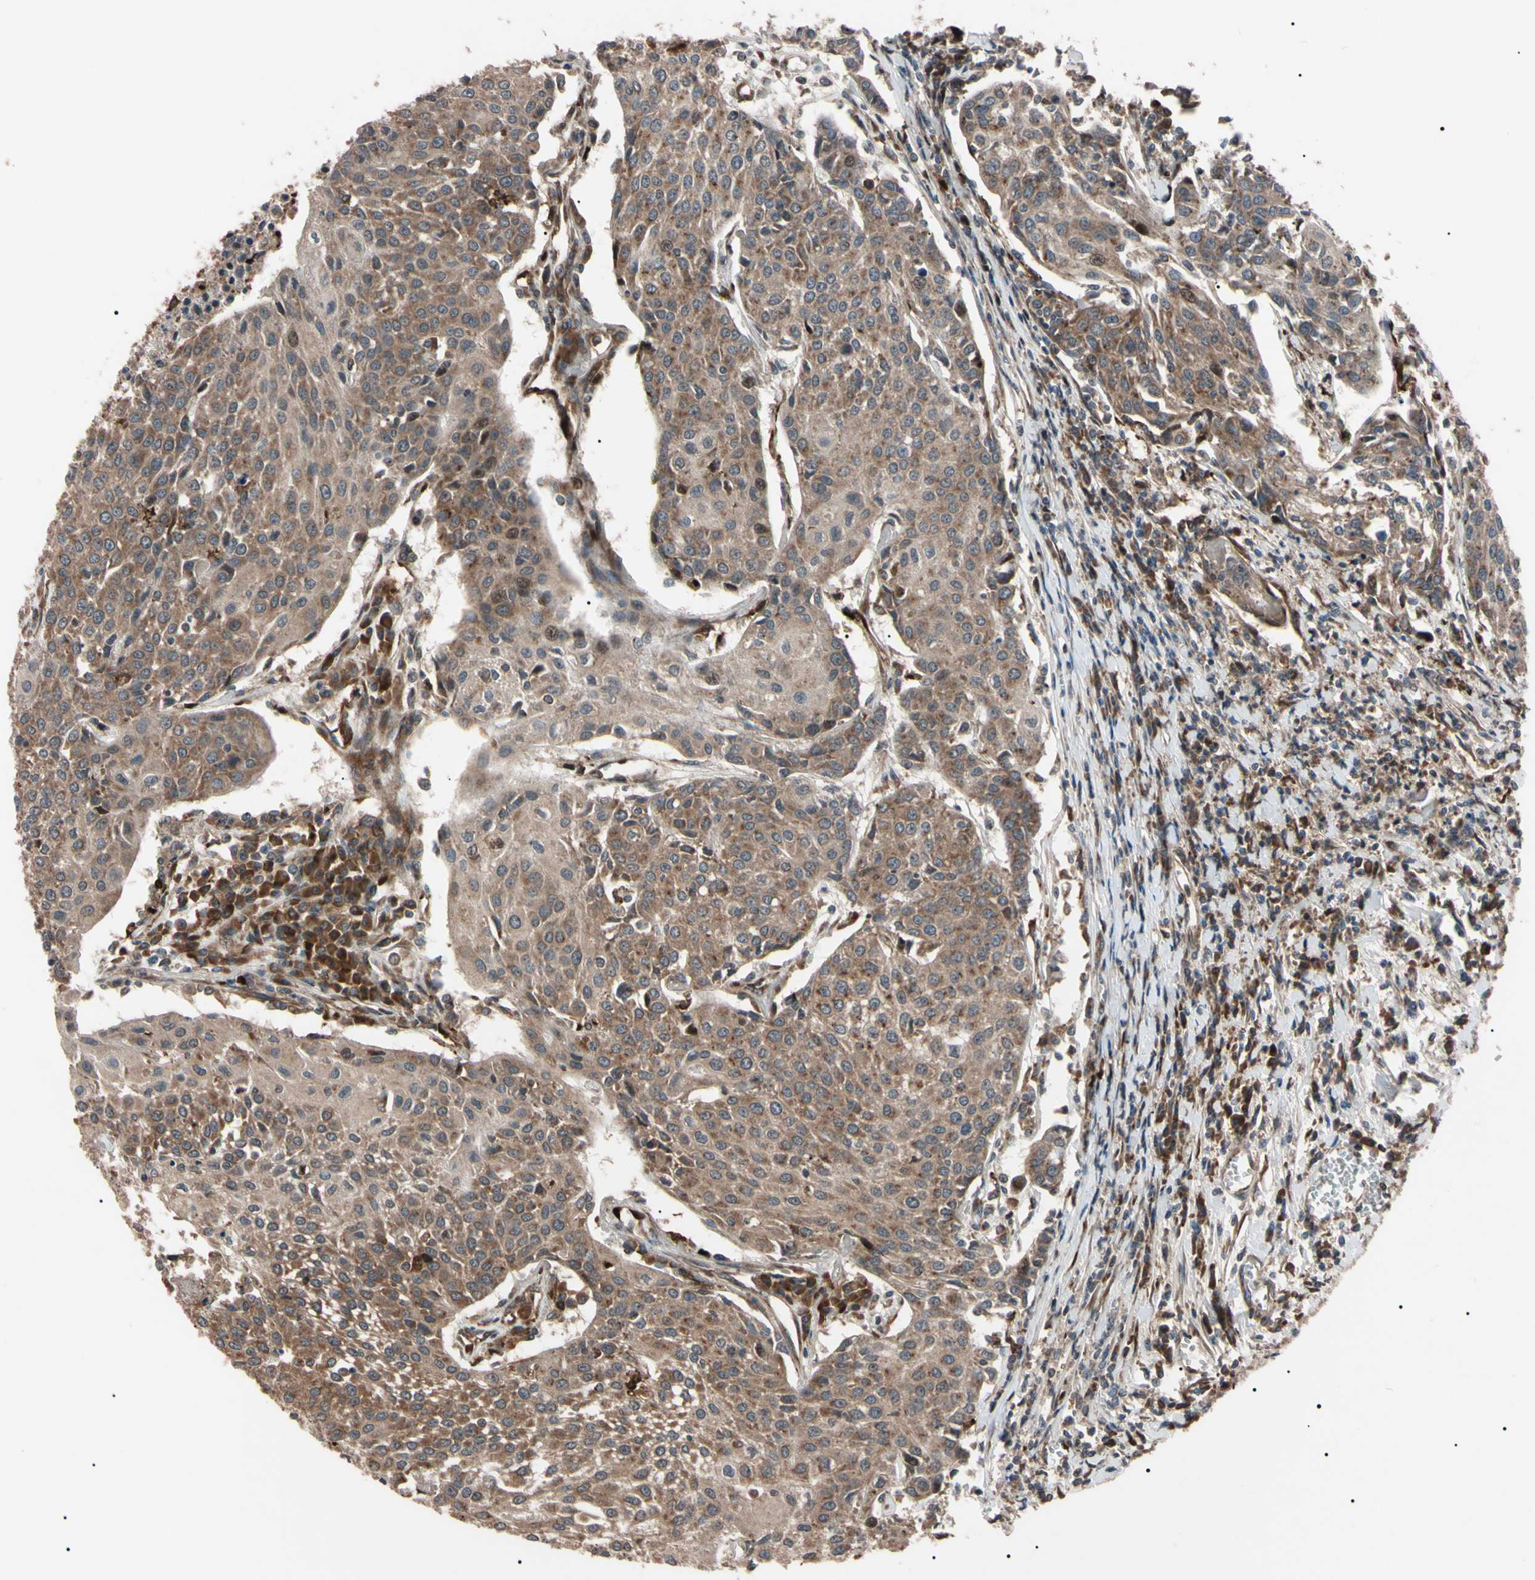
{"staining": {"intensity": "moderate", "quantity": ">75%", "location": "cytoplasmic/membranous"}, "tissue": "urothelial cancer", "cell_type": "Tumor cells", "image_type": "cancer", "snomed": [{"axis": "morphology", "description": "Urothelial carcinoma, High grade"}, {"axis": "topography", "description": "Urinary bladder"}], "caption": "A medium amount of moderate cytoplasmic/membranous positivity is present in approximately >75% of tumor cells in urothelial cancer tissue.", "gene": "GUCY1B1", "patient": {"sex": "female", "age": 85}}